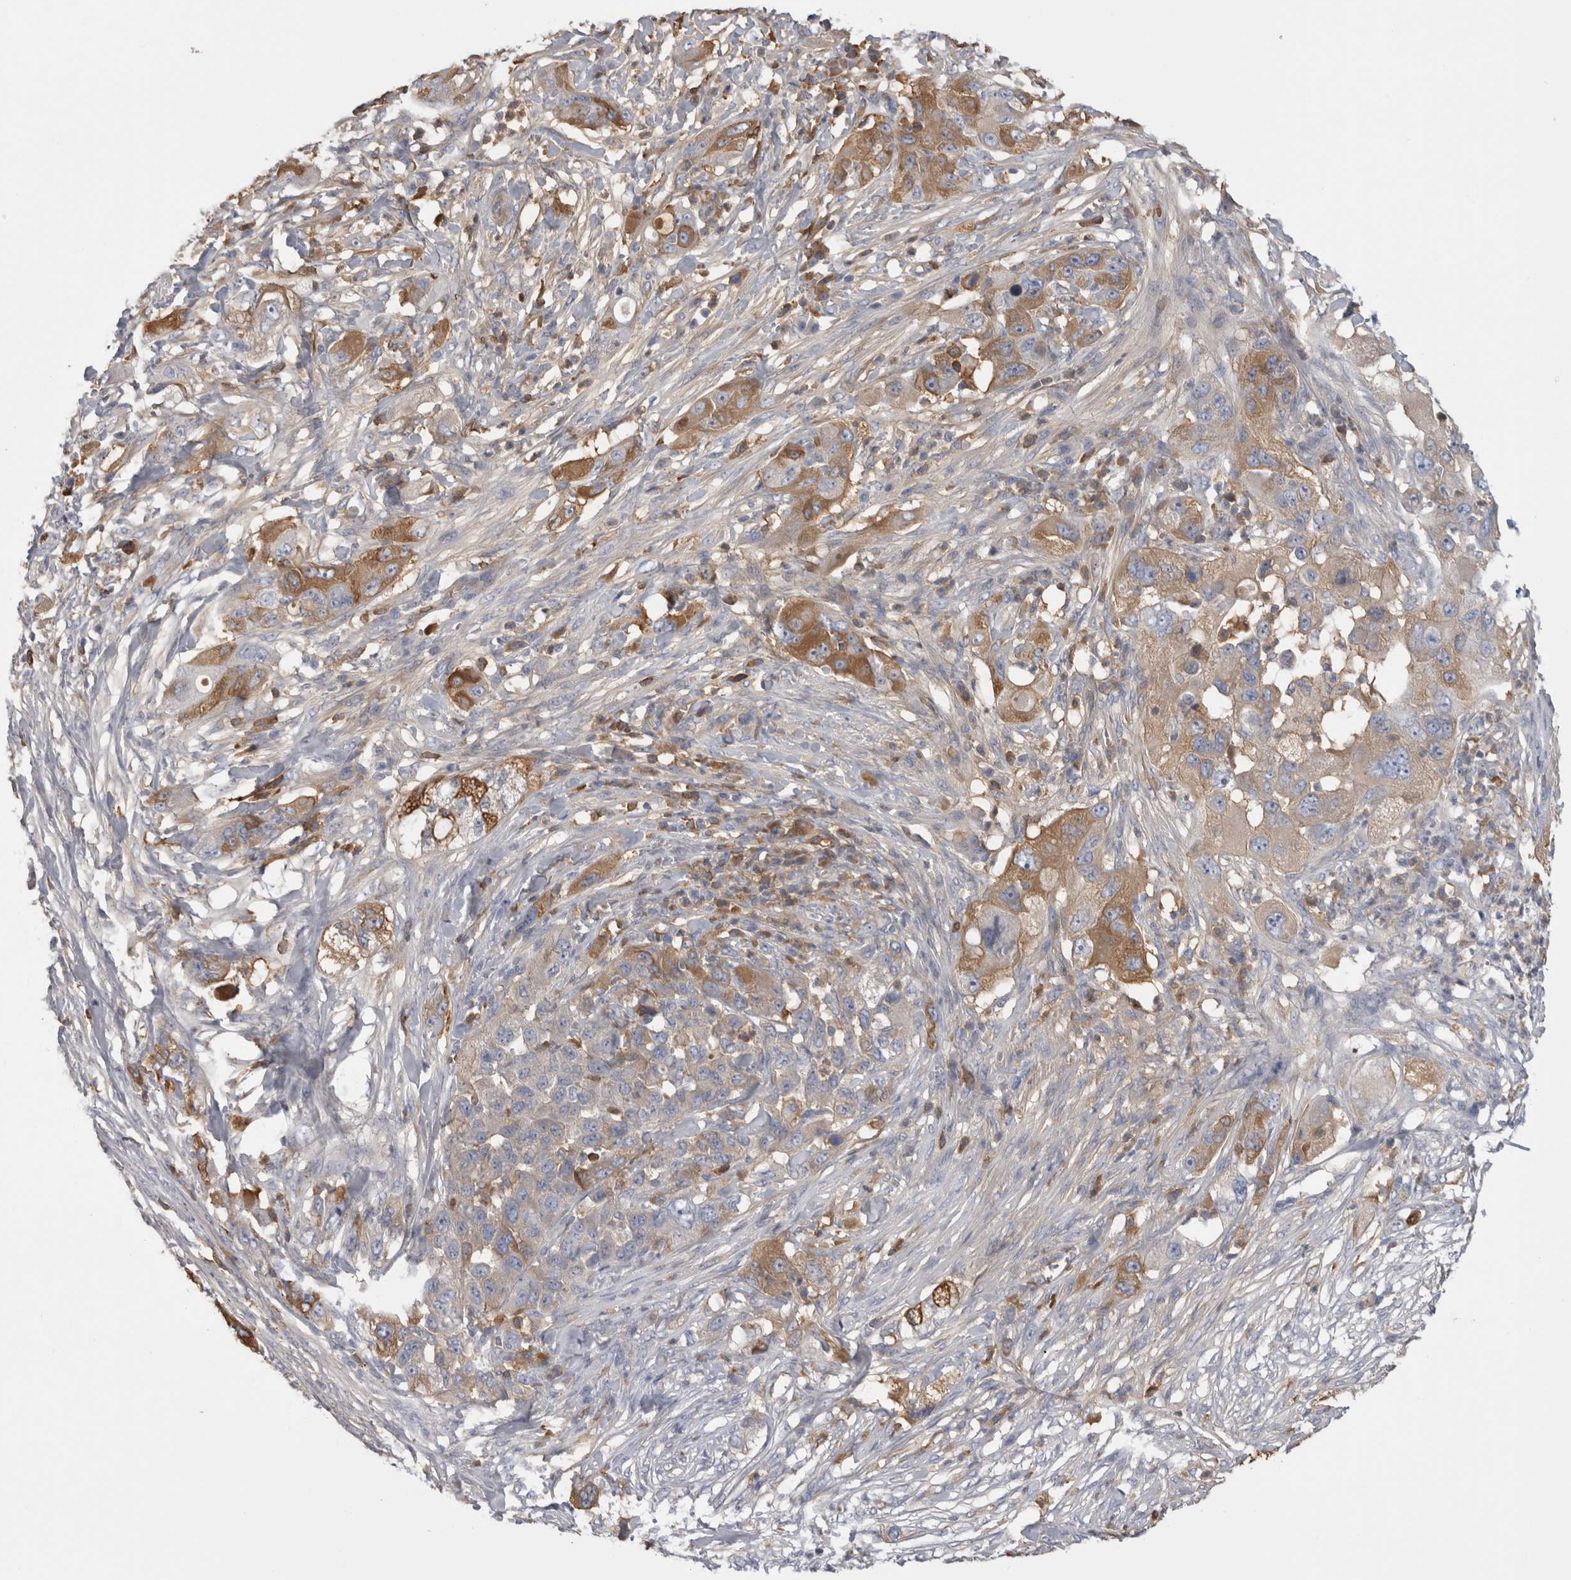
{"staining": {"intensity": "moderate", "quantity": ">75%", "location": "cytoplasmic/membranous"}, "tissue": "pancreatic cancer", "cell_type": "Tumor cells", "image_type": "cancer", "snomed": [{"axis": "morphology", "description": "Adenocarcinoma, NOS"}, {"axis": "topography", "description": "Pancreas"}], "caption": "Tumor cells demonstrate medium levels of moderate cytoplasmic/membranous positivity in approximately >75% of cells in pancreatic adenocarcinoma.", "gene": "TBCE", "patient": {"sex": "female", "age": 78}}